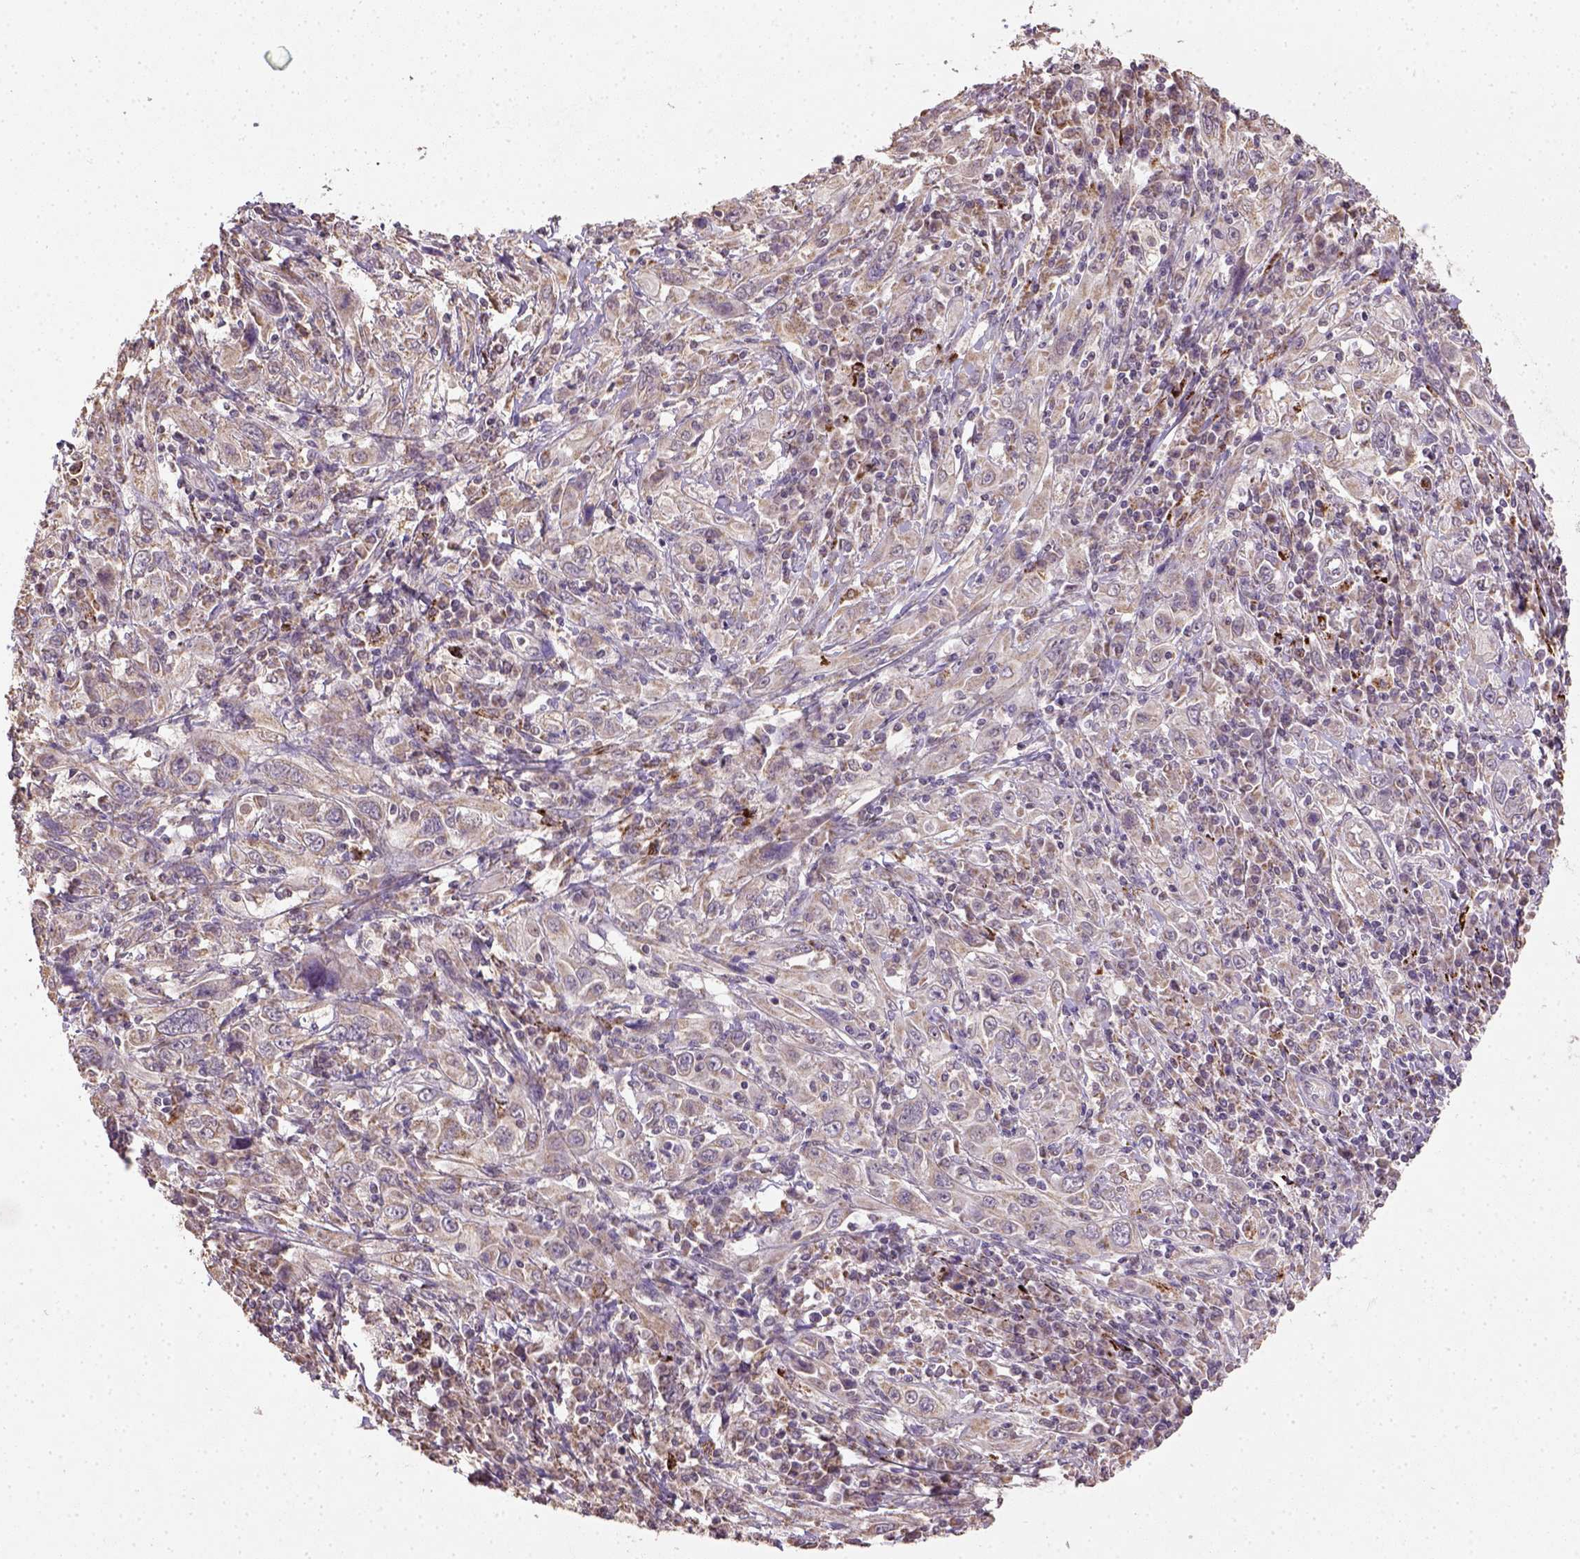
{"staining": {"intensity": "moderate", "quantity": ">75%", "location": "cytoplasmic/membranous"}, "tissue": "cervical cancer", "cell_type": "Tumor cells", "image_type": "cancer", "snomed": [{"axis": "morphology", "description": "Squamous cell carcinoma, NOS"}, {"axis": "topography", "description": "Cervix"}], "caption": "An immunohistochemistry micrograph of tumor tissue is shown. Protein staining in brown highlights moderate cytoplasmic/membranous positivity in cervical squamous cell carcinoma within tumor cells.", "gene": "NUDT10", "patient": {"sex": "female", "age": 46}}